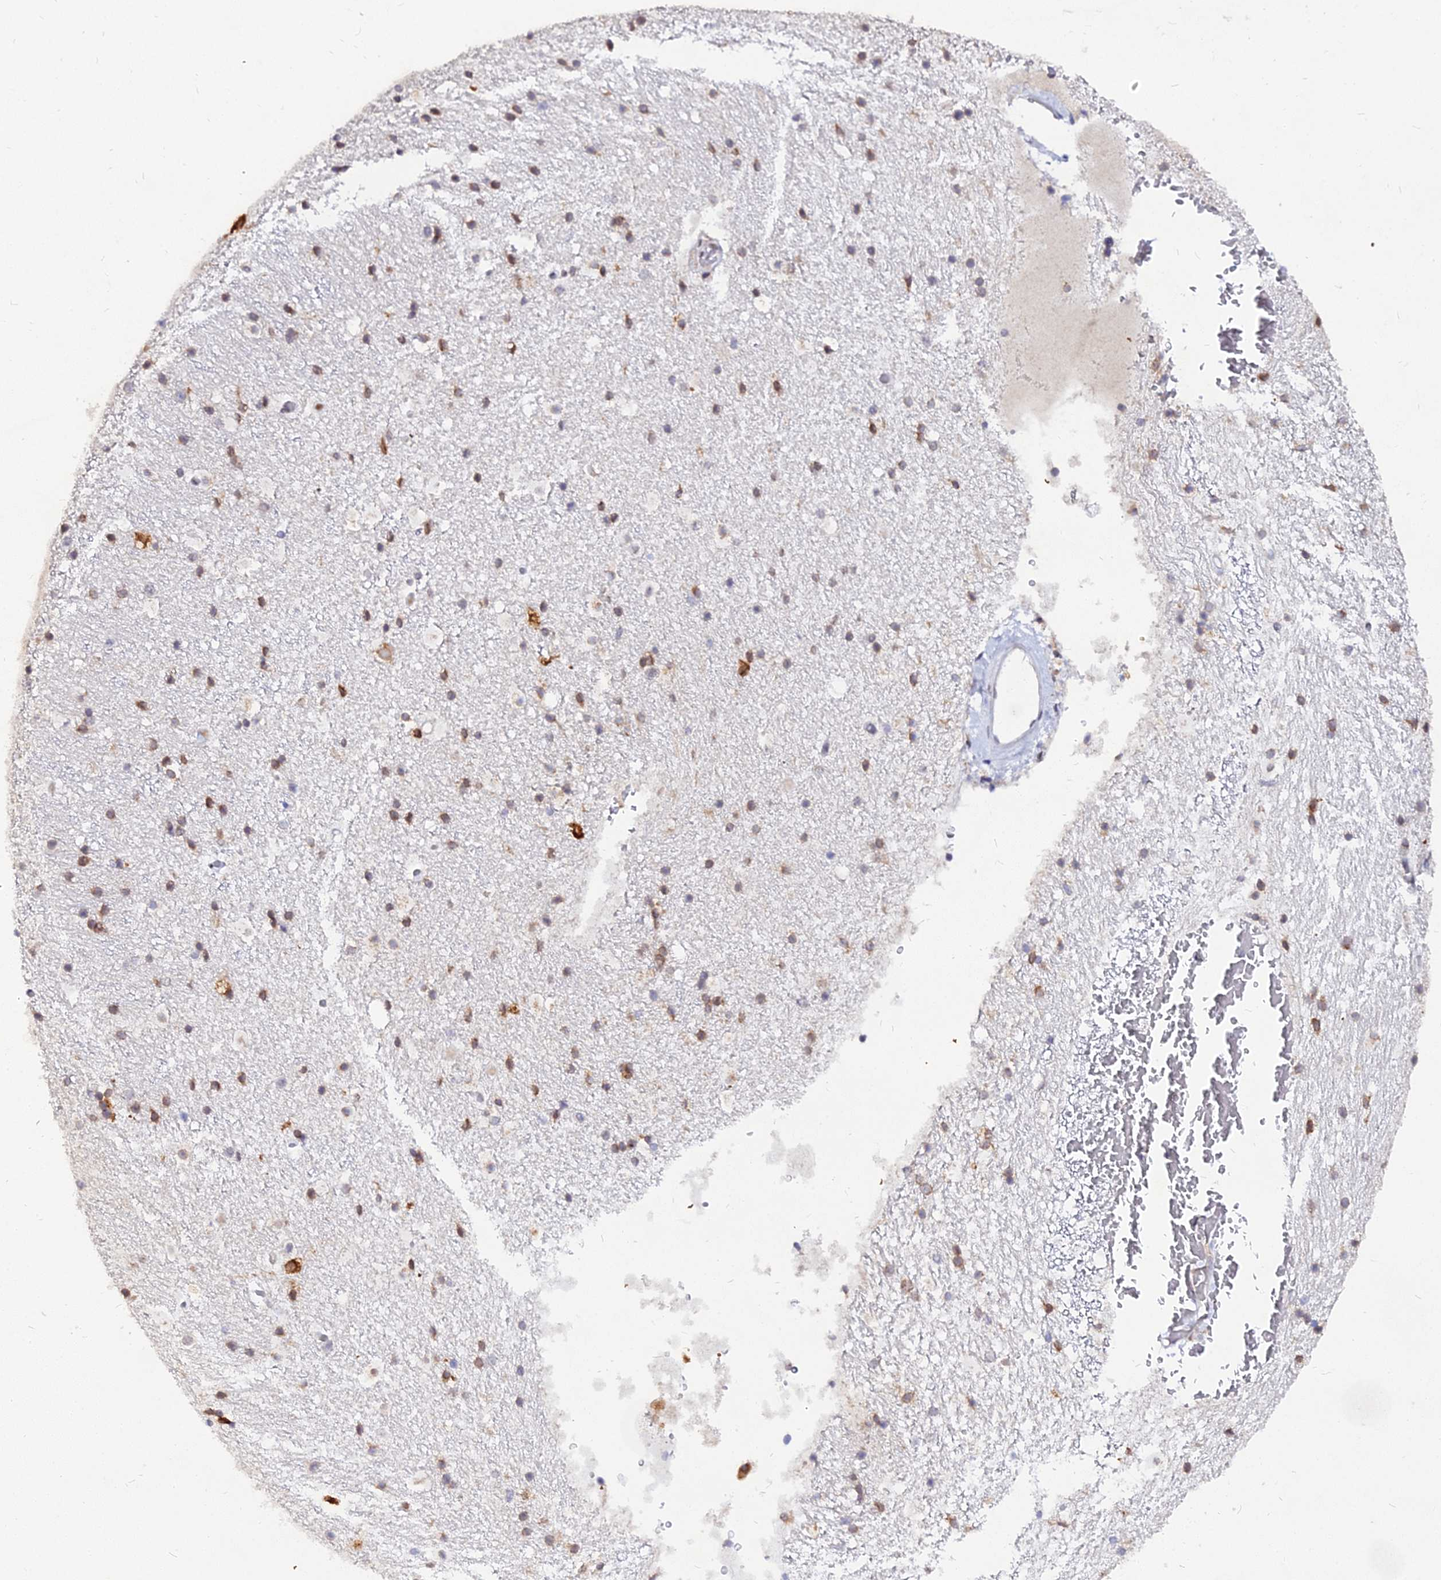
{"staining": {"intensity": "moderate", "quantity": "25%-75%", "location": "cytoplasmic/membranous"}, "tissue": "hippocampus", "cell_type": "Glial cells", "image_type": "normal", "snomed": [{"axis": "morphology", "description": "Normal tissue, NOS"}, {"axis": "topography", "description": "Hippocampus"}], "caption": "The immunohistochemical stain labels moderate cytoplasmic/membranous positivity in glial cells of benign hippocampus. The protein is shown in brown color, while the nuclei are stained blue.", "gene": "RNF121", "patient": {"sex": "female", "age": 52}}